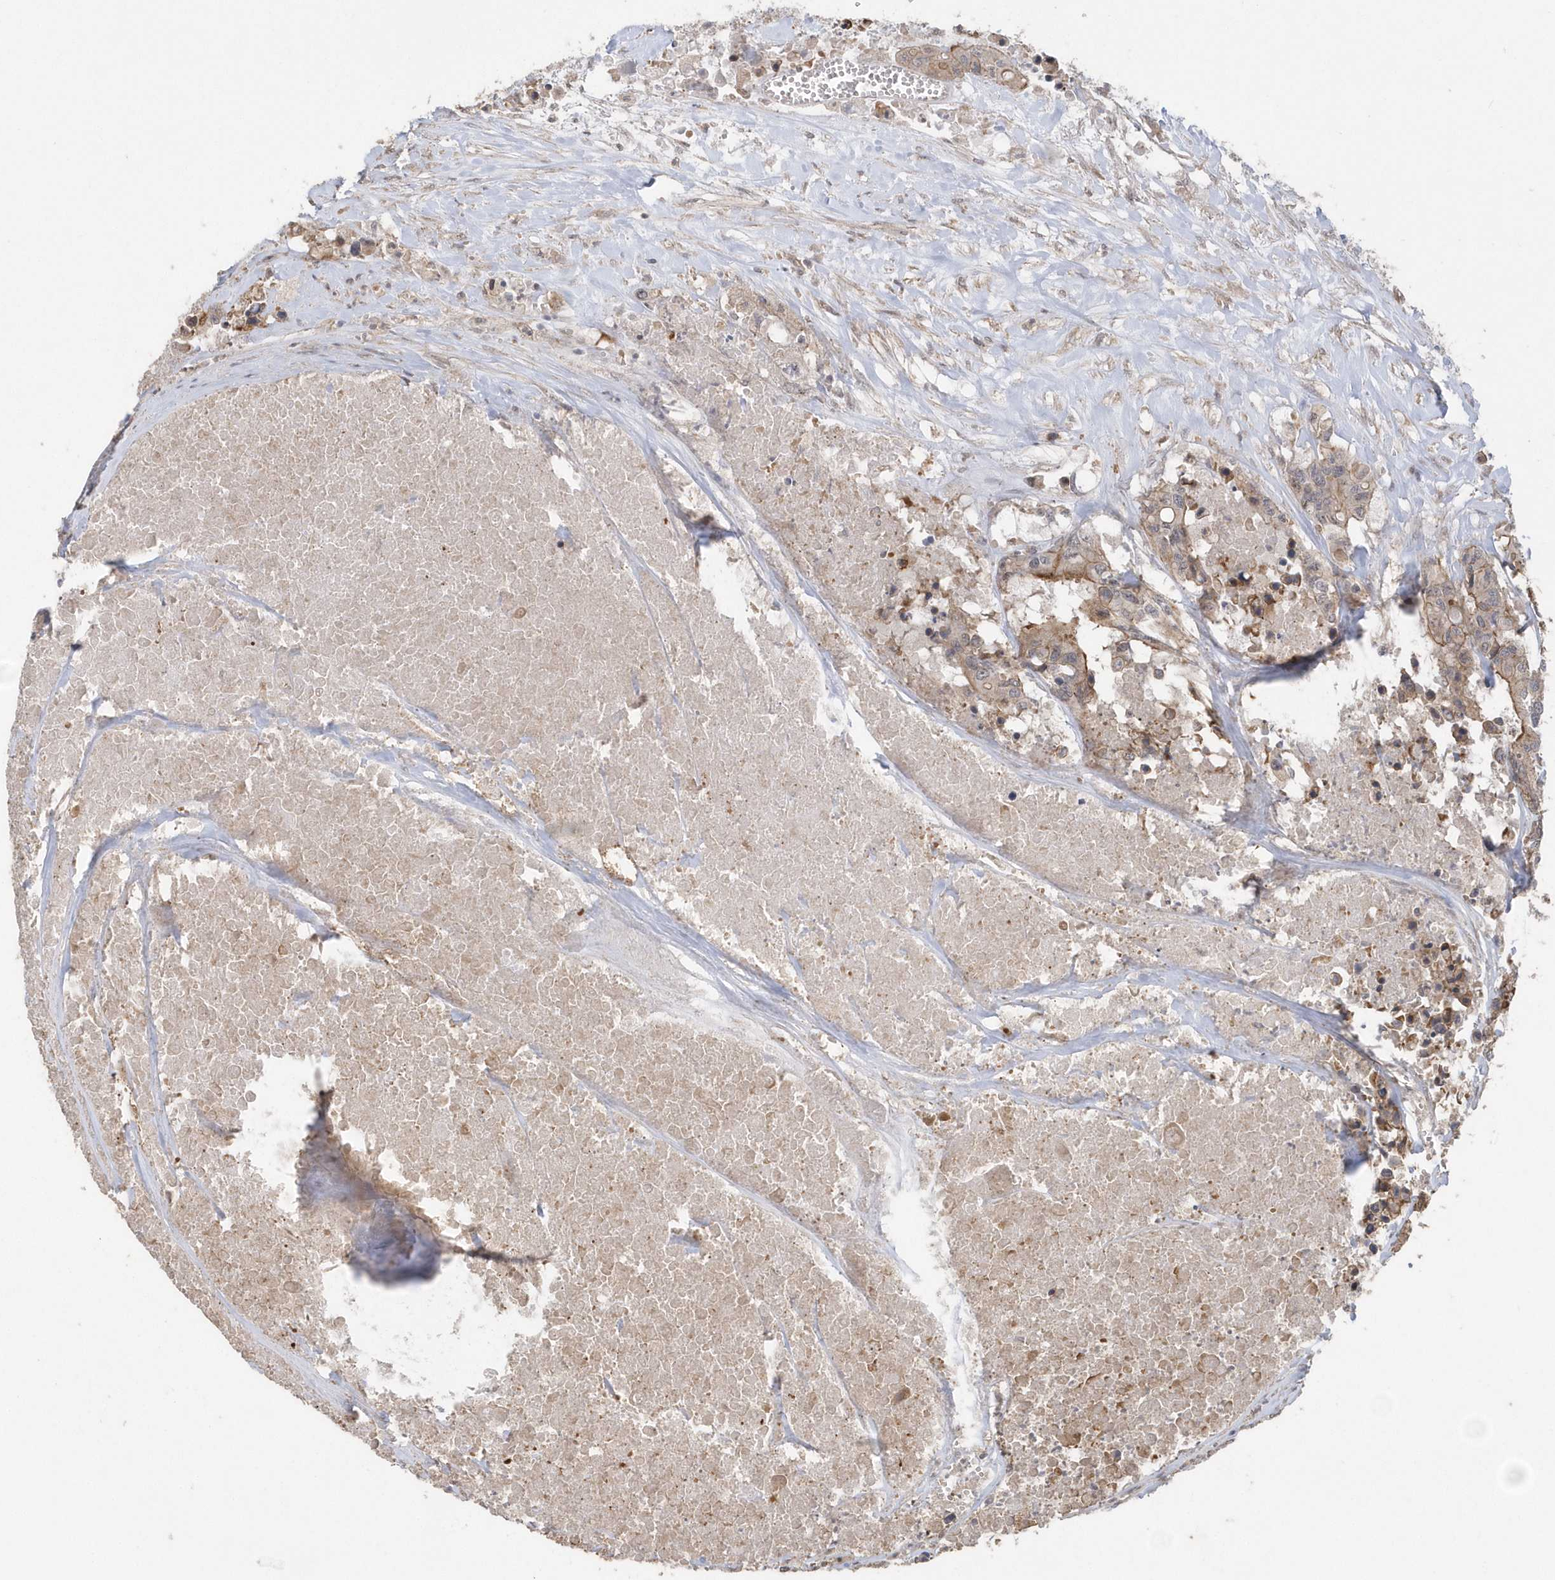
{"staining": {"intensity": "moderate", "quantity": ">75%", "location": "cytoplasmic/membranous"}, "tissue": "colorectal cancer", "cell_type": "Tumor cells", "image_type": "cancer", "snomed": [{"axis": "morphology", "description": "Adenocarcinoma, NOS"}, {"axis": "topography", "description": "Colon"}], "caption": "Immunohistochemistry (IHC) staining of adenocarcinoma (colorectal), which demonstrates medium levels of moderate cytoplasmic/membranous expression in approximately >75% of tumor cells indicating moderate cytoplasmic/membranous protein positivity. The staining was performed using DAB (brown) for protein detection and nuclei were counterstained in hematoxylin (blue).", "gene": "HERPUD1", "patient": {"sex": "male", "age": 77}}